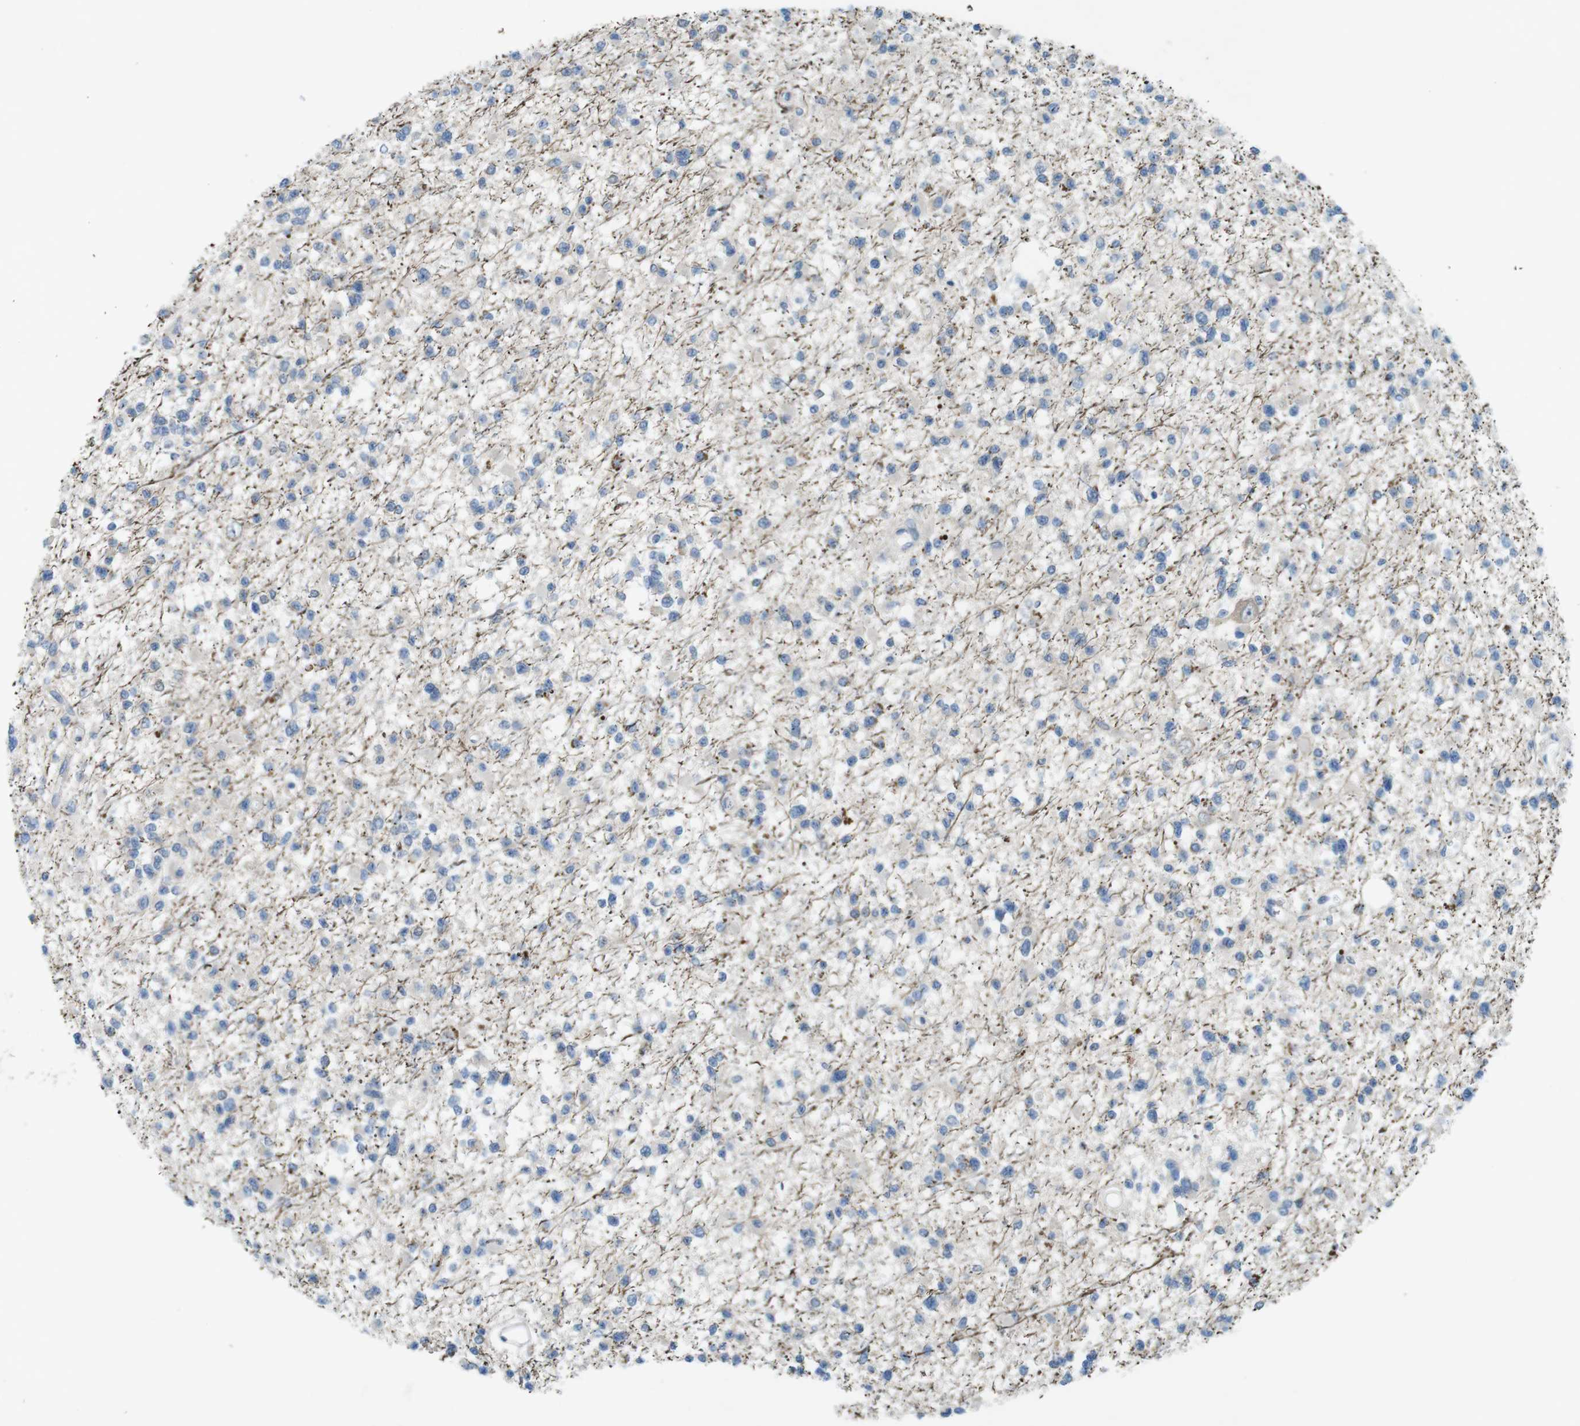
{"staining": {"intensity": "negative", "quantity": "none", "location": "none"}, "tissue": "glioma", "cell_type": "Tumor cells", "image_type": "cancer", "snomed": [{"axis": "morphology", "description": "Glioma, malignant, Low grade"}, {"axis": "topography", "description": "Brain"}], "caption": "There is no significant positivity in tumor cells of glioma.", "gene": "TYW1", "patient": {"sex": "female", "age": 22}}